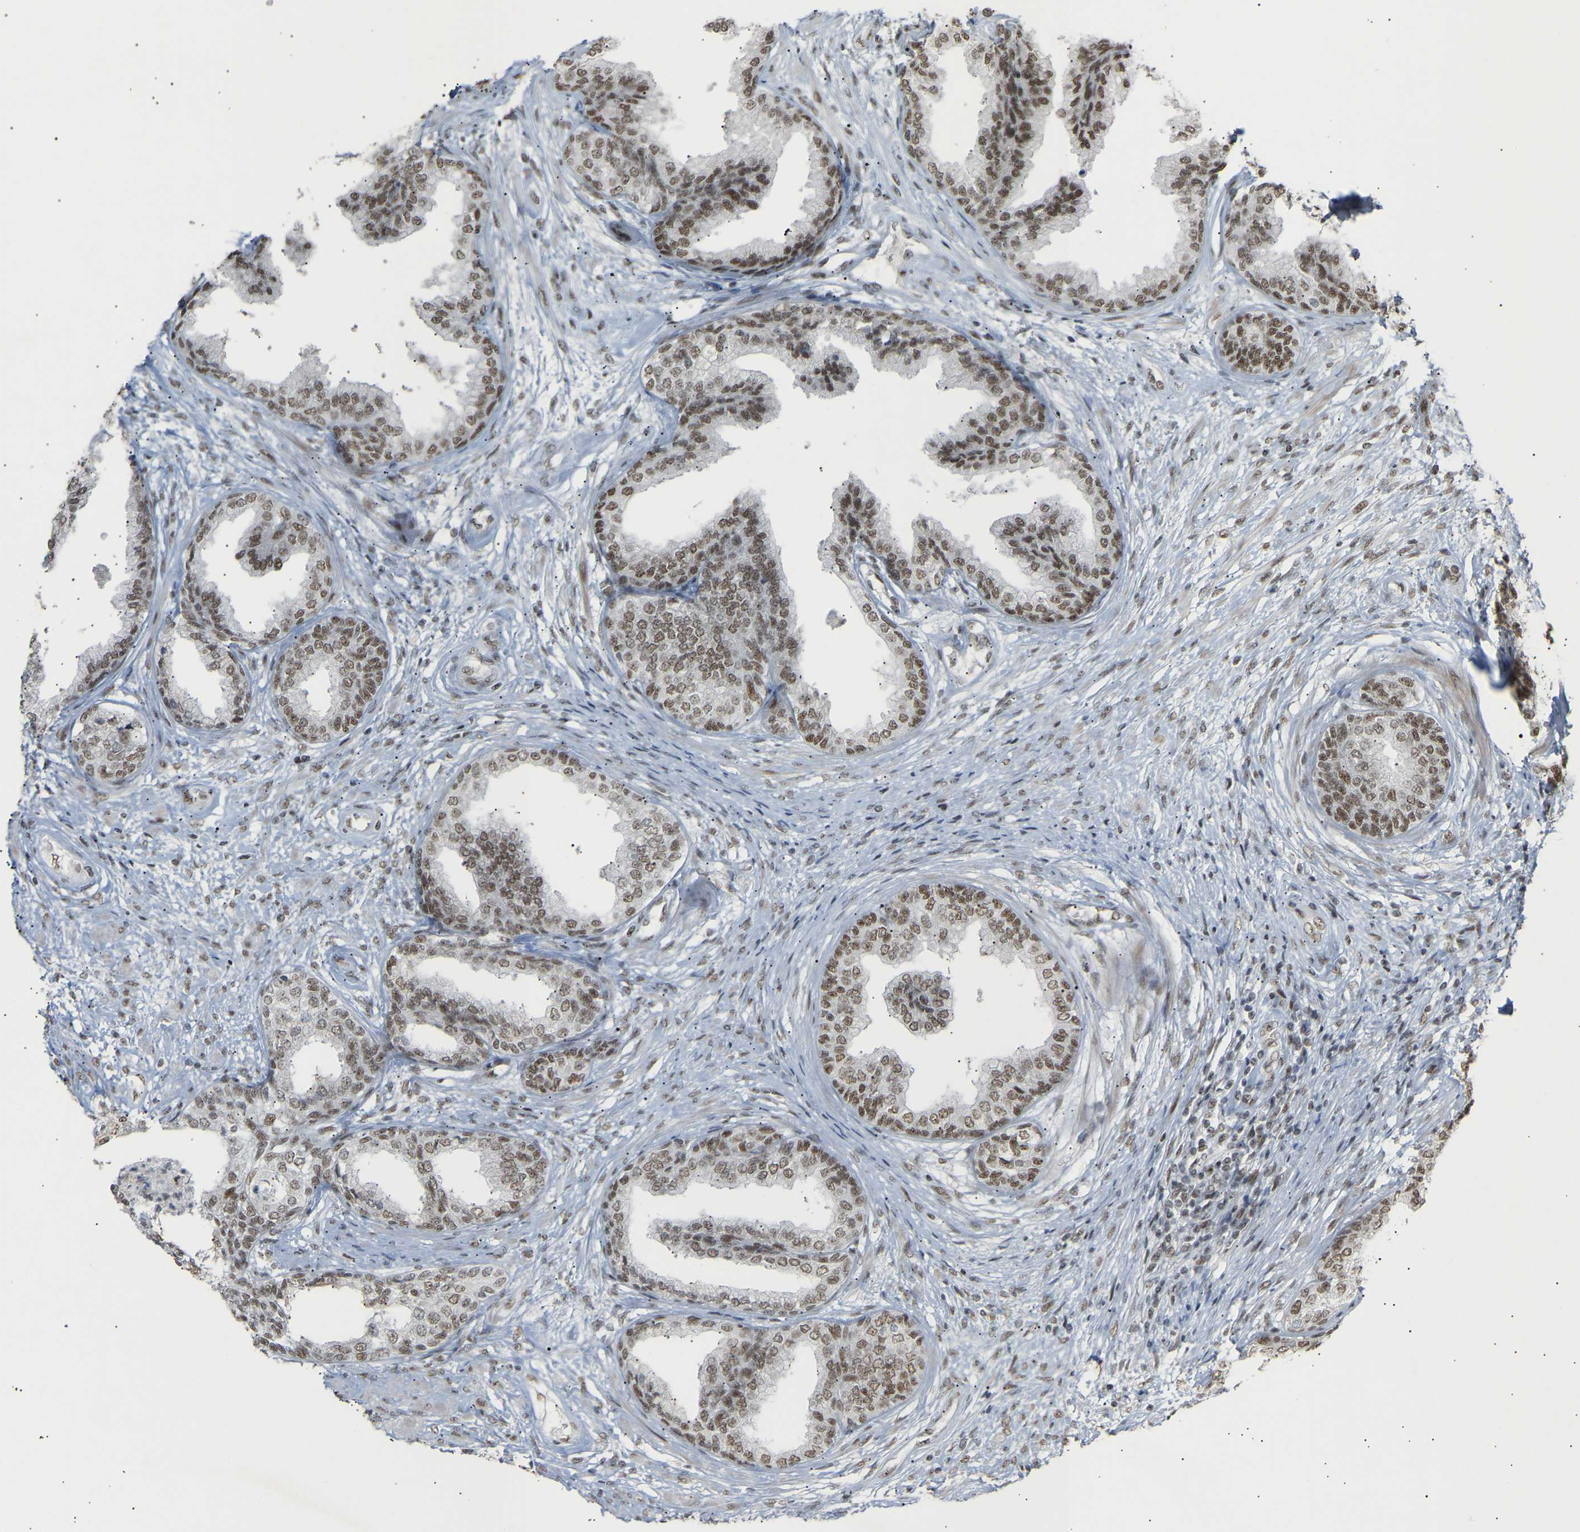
{"staining": {"intensity": "moderate", "quantity": ">75%", "location": "nuclear"}, "tissue": "prostate", "cell_type": "Glandular cells", "image_type": "normal", "snomed": [{"axis": "morphology", "description": "Normal tissue, NOS"}, {"axis": "topography", "description": "Prostate"}], "caption": "Unremarkable prostate was stained to show a protein in brown. There is medium levels of moderate nuclear expression in approximately >75% of glandular cells. The staining was performed using DAB, with brown indicating positive protein expression. Nuclei are stained blue with hematoxylin.", "gene": "NELFB", "patient": {"sex": "male", "age": 76}}